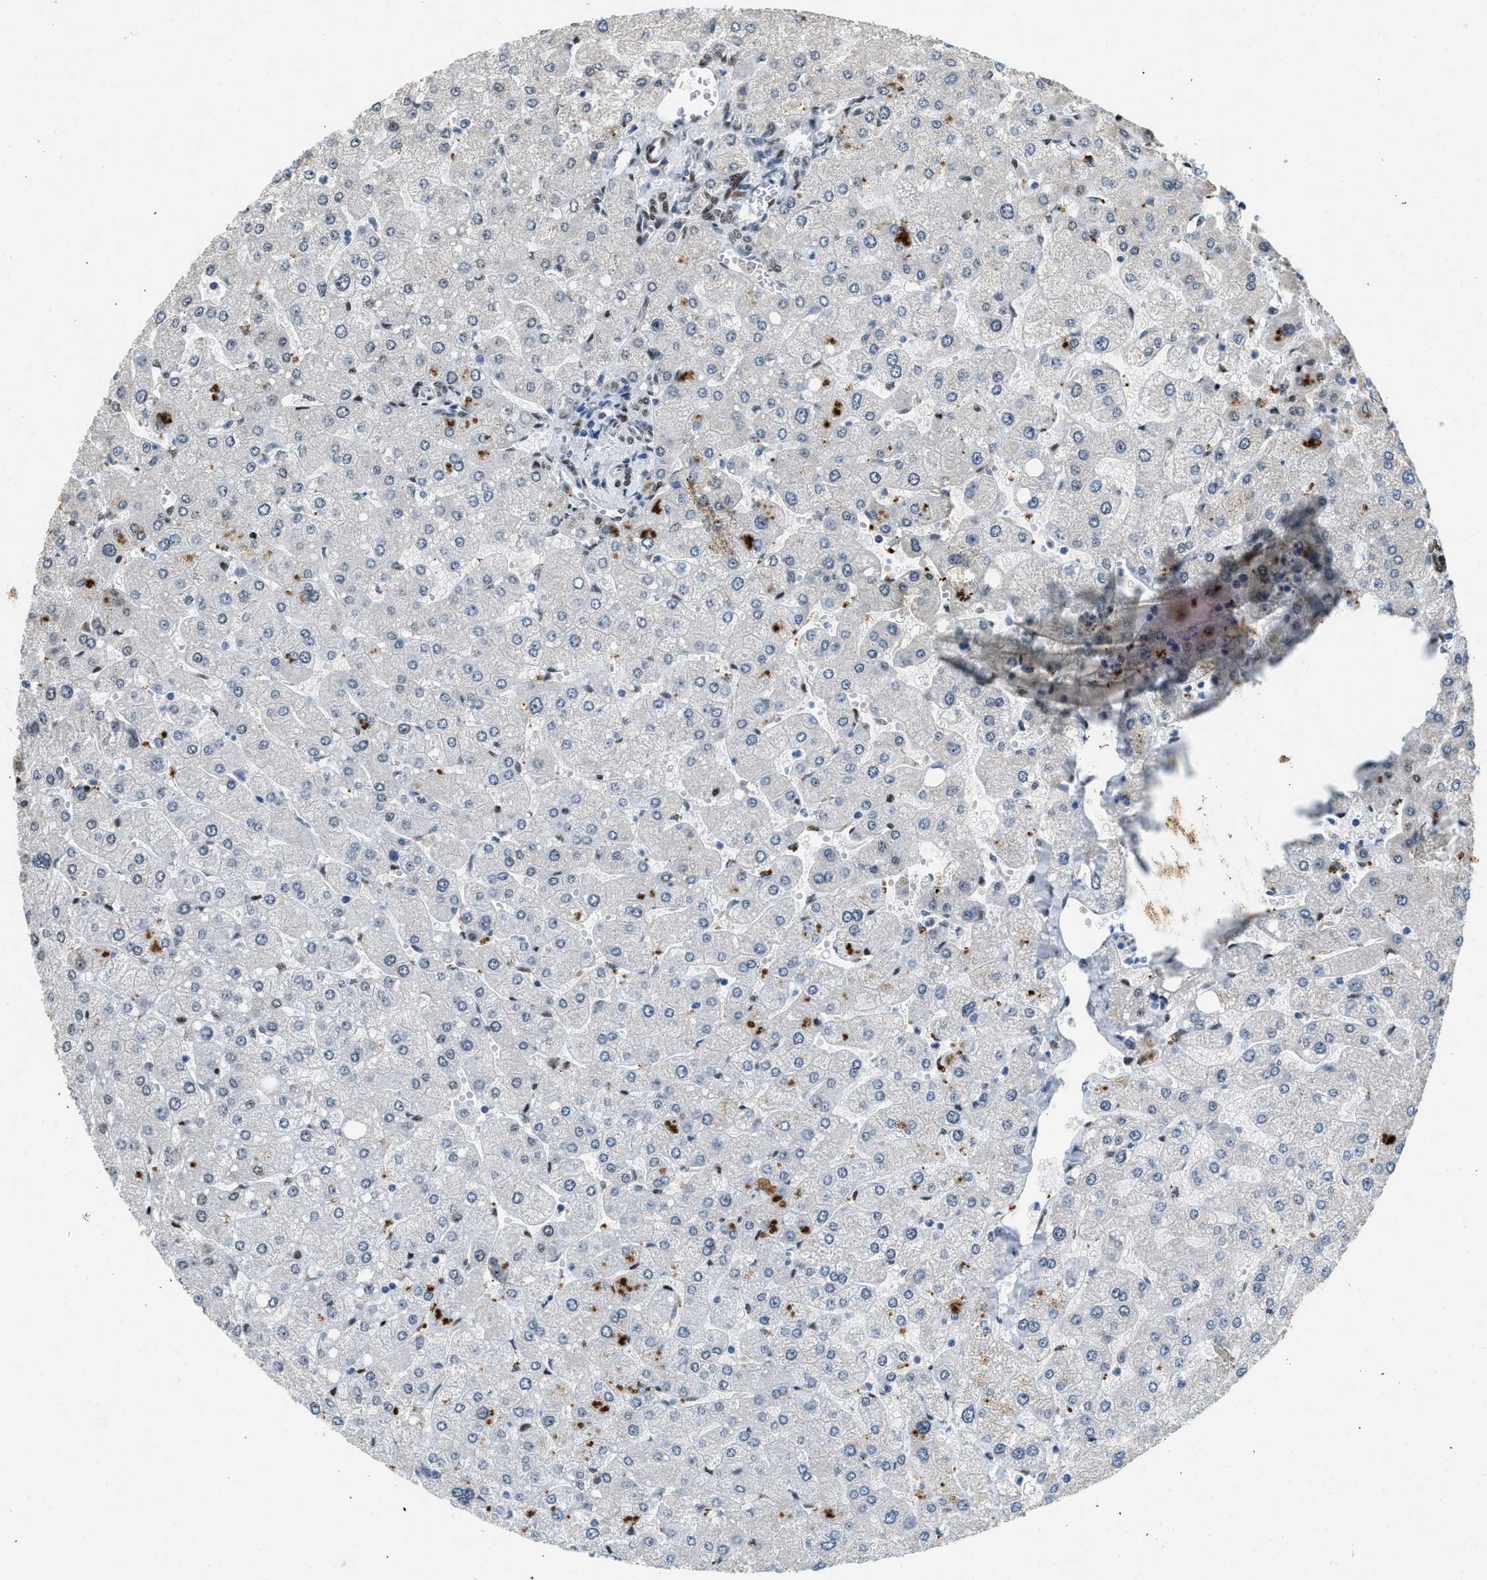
{"staining": {"intensity": "moderate", "quantity": "25%-75%", "location": "nuclear"}, "tissue": "liver", "cell_type": "Cholangiocytes", "image_type": "normal", "snomed": [{"axis": "morphology", "description": "Normal tissue, NOS"}, {"axis": "topography", "description": "Liver"}], "caption": "A medium amount of moderate nuclear positivity is seen in about 25%-75% of cholangiocytes in normal liver. (IHC, brightfield microscopy, high magnification).", "gene": "ZBTB20", "patient": {"sex": "male", "age": 55}}